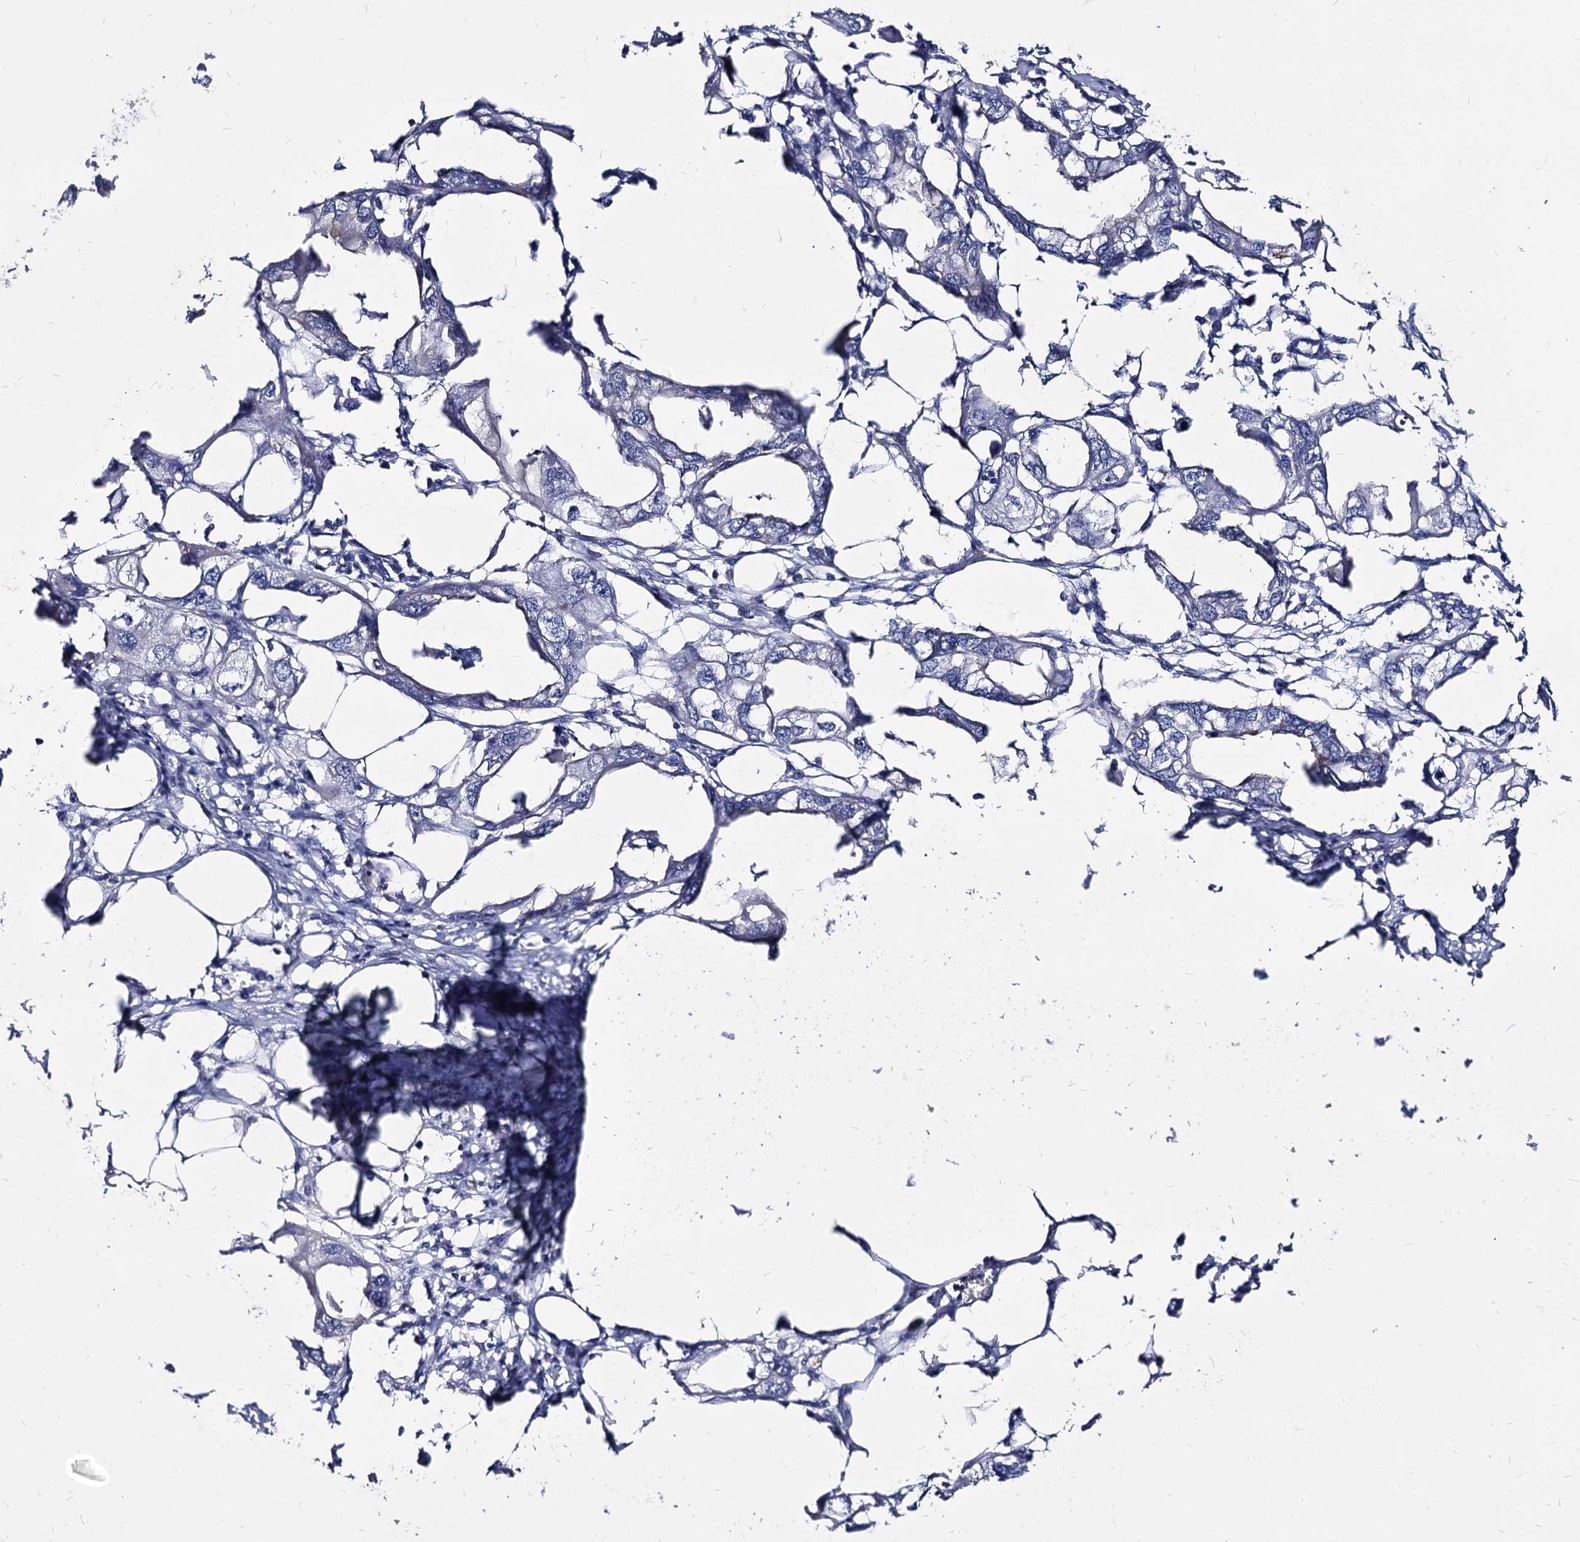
{"staining": {"intensity": "negative", "quantity": "none", "location": "none"}, "tissue": "endometrial cancer", "cell_type": "Tumor cells", "image_type": "cancer", "snomed": [{"axis": "morphology", "description": "Adenocarcinoma, NOS"}, {"axis": "morphology", "description": "Adenocarcinoma, metastatic, NOS"}, {"axis": "topography", "description": "Adipose tissue"}, {"axis": "topography", "description": "Endometrium"}], "caption": "This is a image of immunohistochemistry (IHC) staining of endometrial cancer (metastatic adenocarcinoma), which shows no positivity in tumor cells.", "gene": "CBFB", "patient": {"sex": "female", "age": 67}}